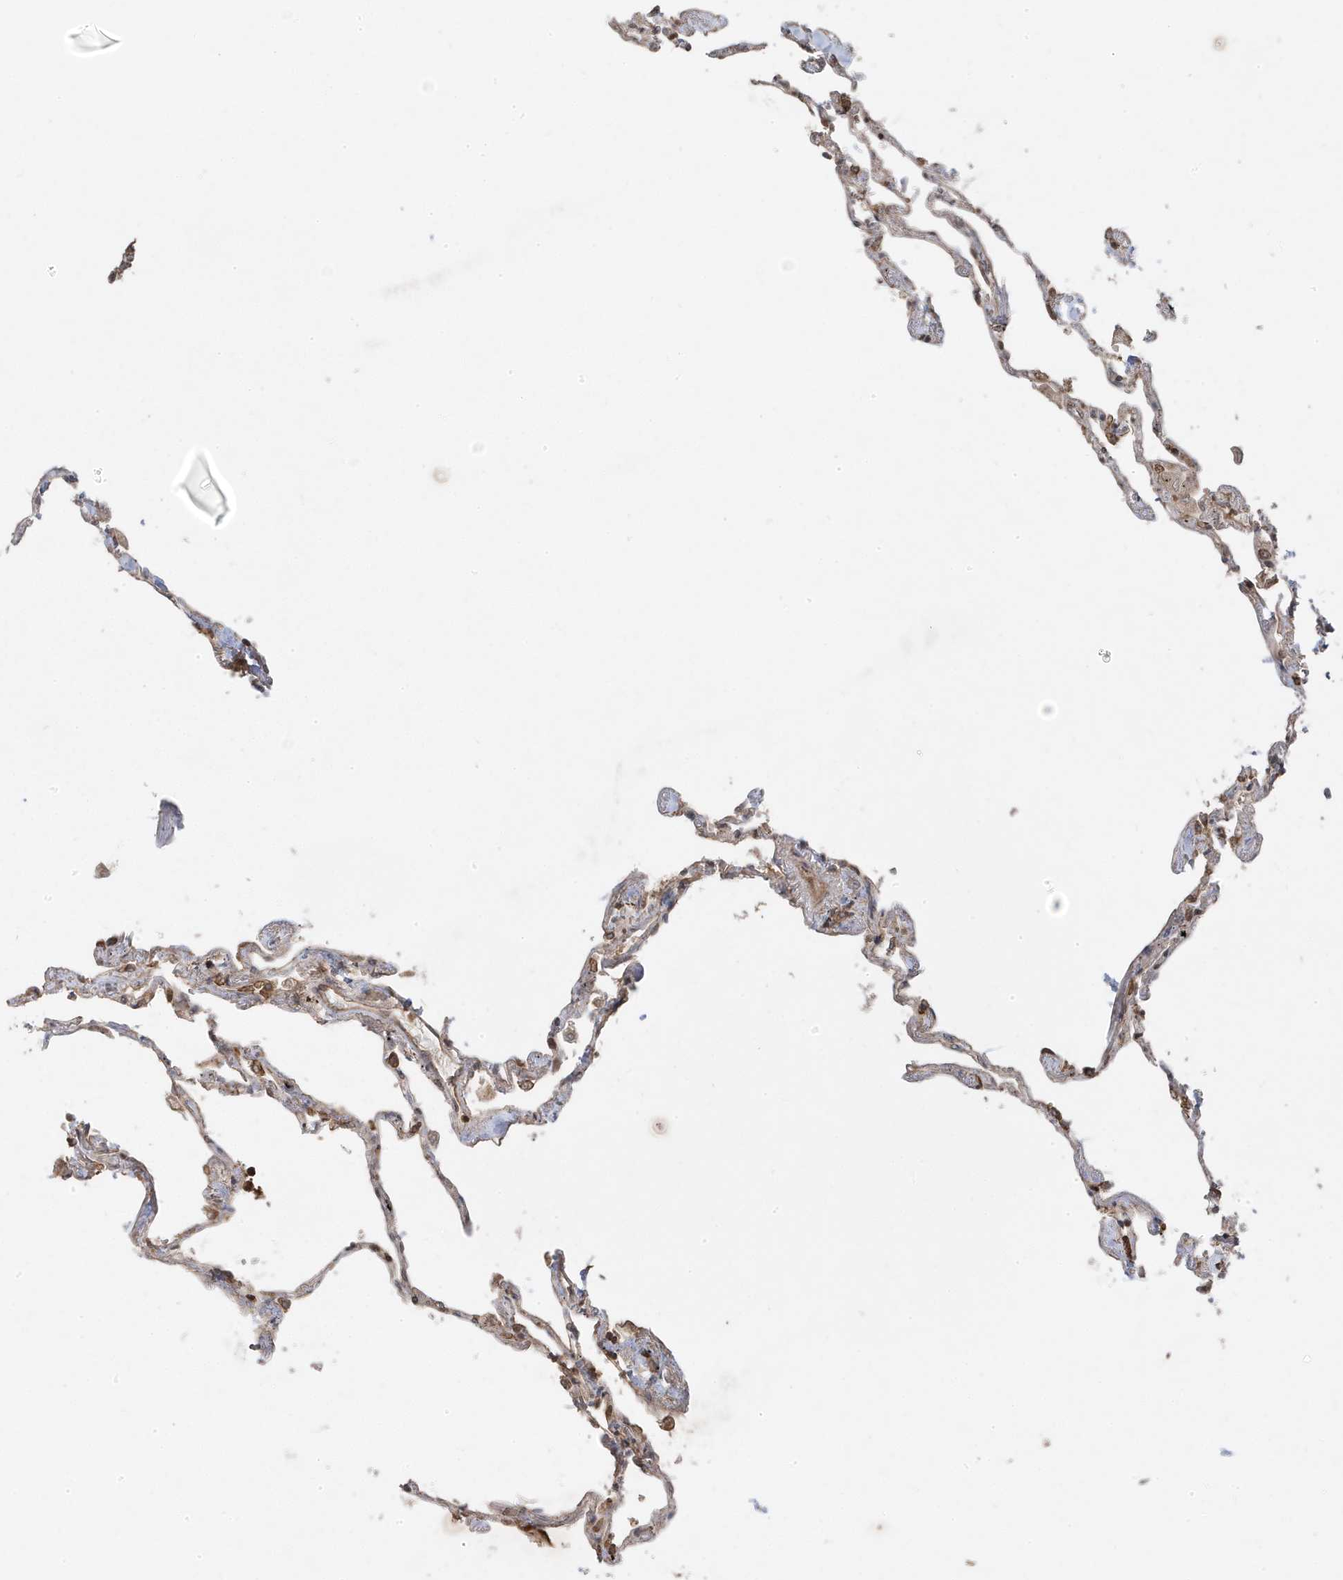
{"staining": {"intensity": "moderate", "quantity": ">75%", "location": "cytoplasmic/membranous"}, "tissue": "lung", "cell_type": "Alveolar cells", "image_type": "normal", "snomed": [{"axis": "morphology", "description": "Normal tissue, NOS"}, {"axis": "topography", "description": "Lung"}], "caption": "DAB immunohistochemical staining of benign human lung displays moderate cytoplasmic/membranous protein staining in about >75% of alveolar cells.", "gene": "ASAP1", "patient": {"sex": "female", "age": 67}}